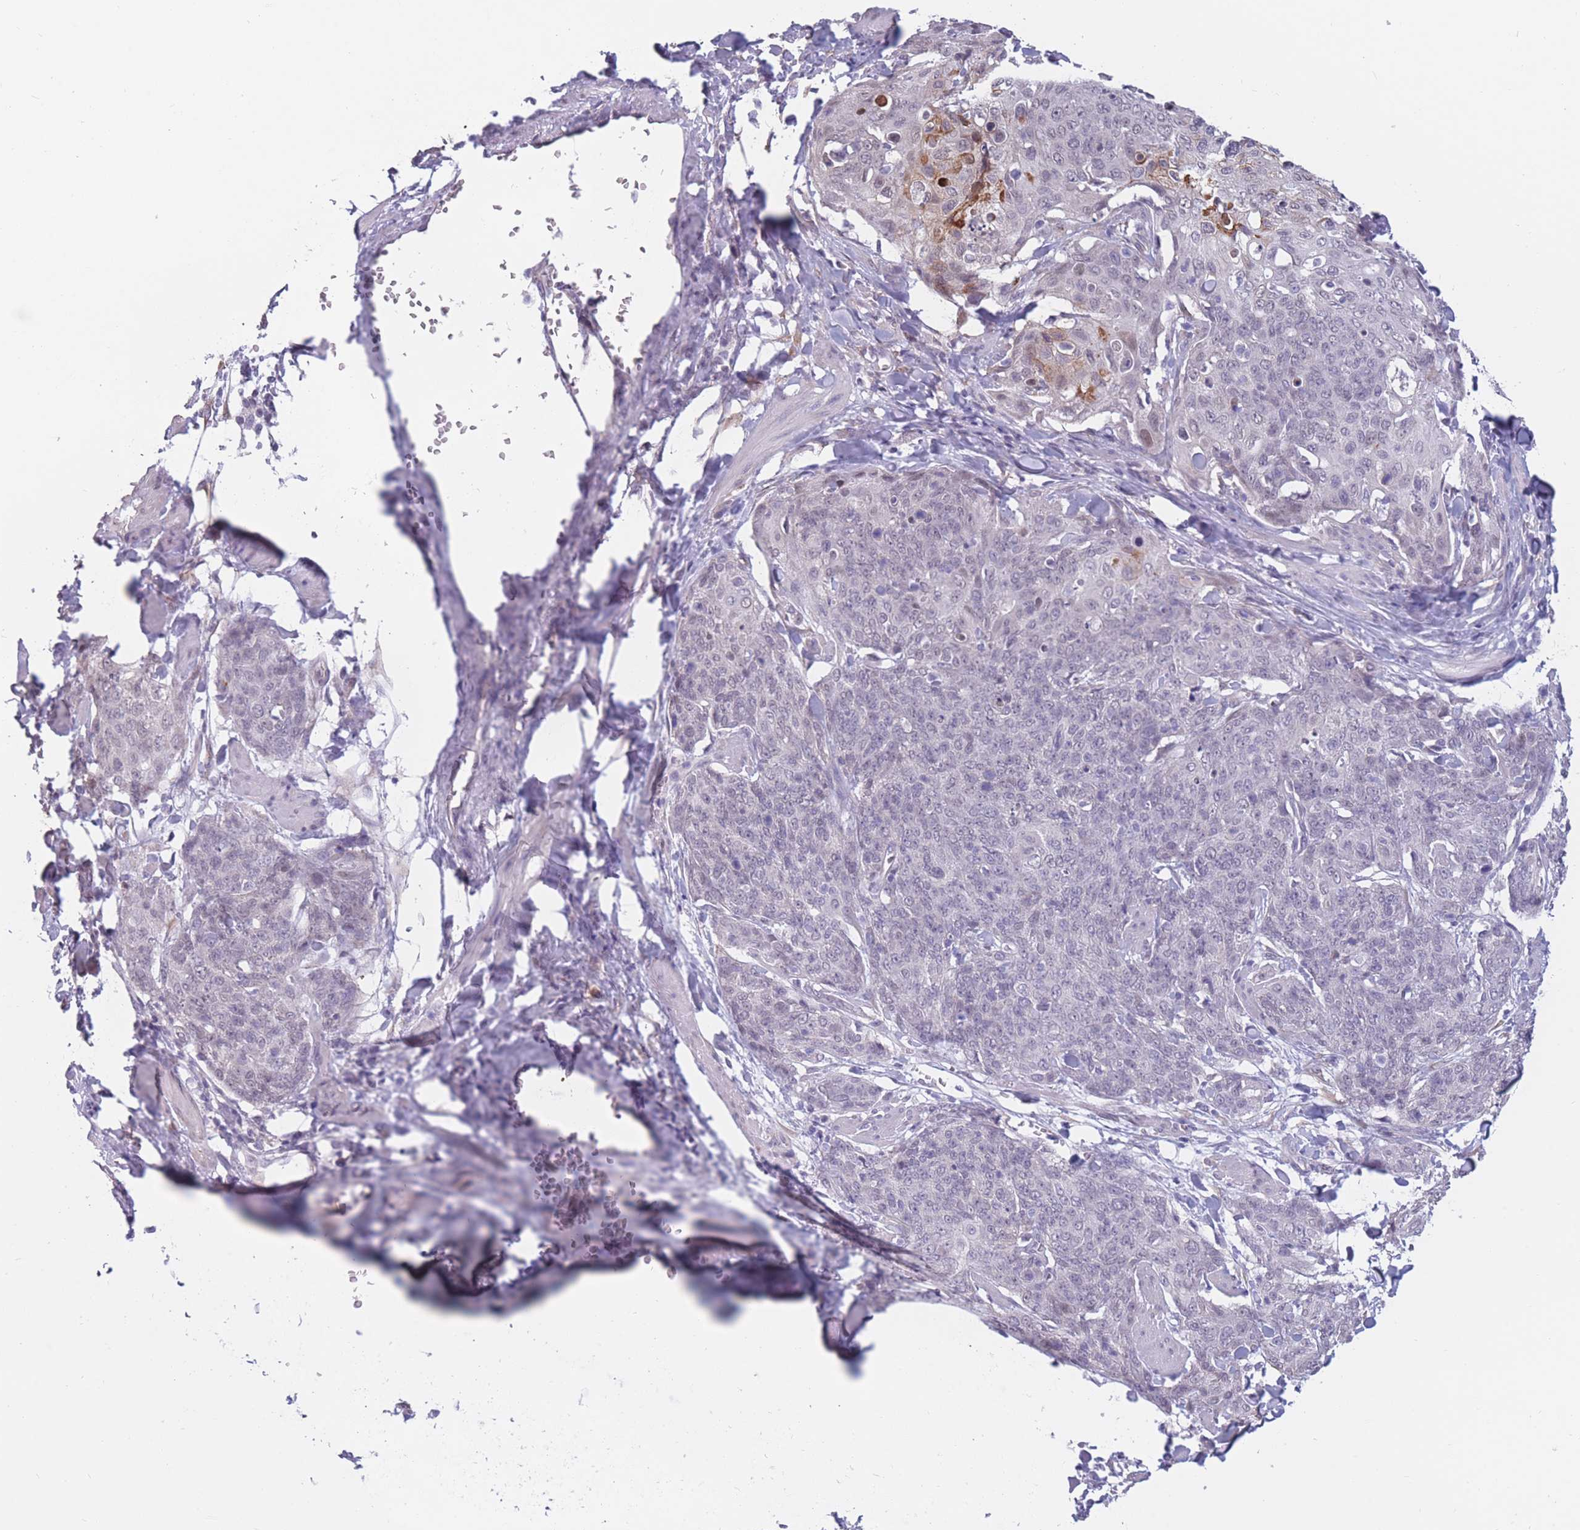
{"staining": {"intensity": "negative", "quantity": "none", "location": "none"}, "tissue": "skin cancer", "cell_type": "Tumor cells", "image_type": "cancer", "snomed": [{"axis": "morphology", "description": "Squamous cell carcinoma, NOS"}, {"axis": "topography", "description": "Skin"}, {"axis": "topography", "description": "Vulva"}], "caption": "IHC of human skin cancer demonstrates no positivity in tumor cells.", "gene": "COL27A1", "patient": {"sex": "female", "age": 85}}